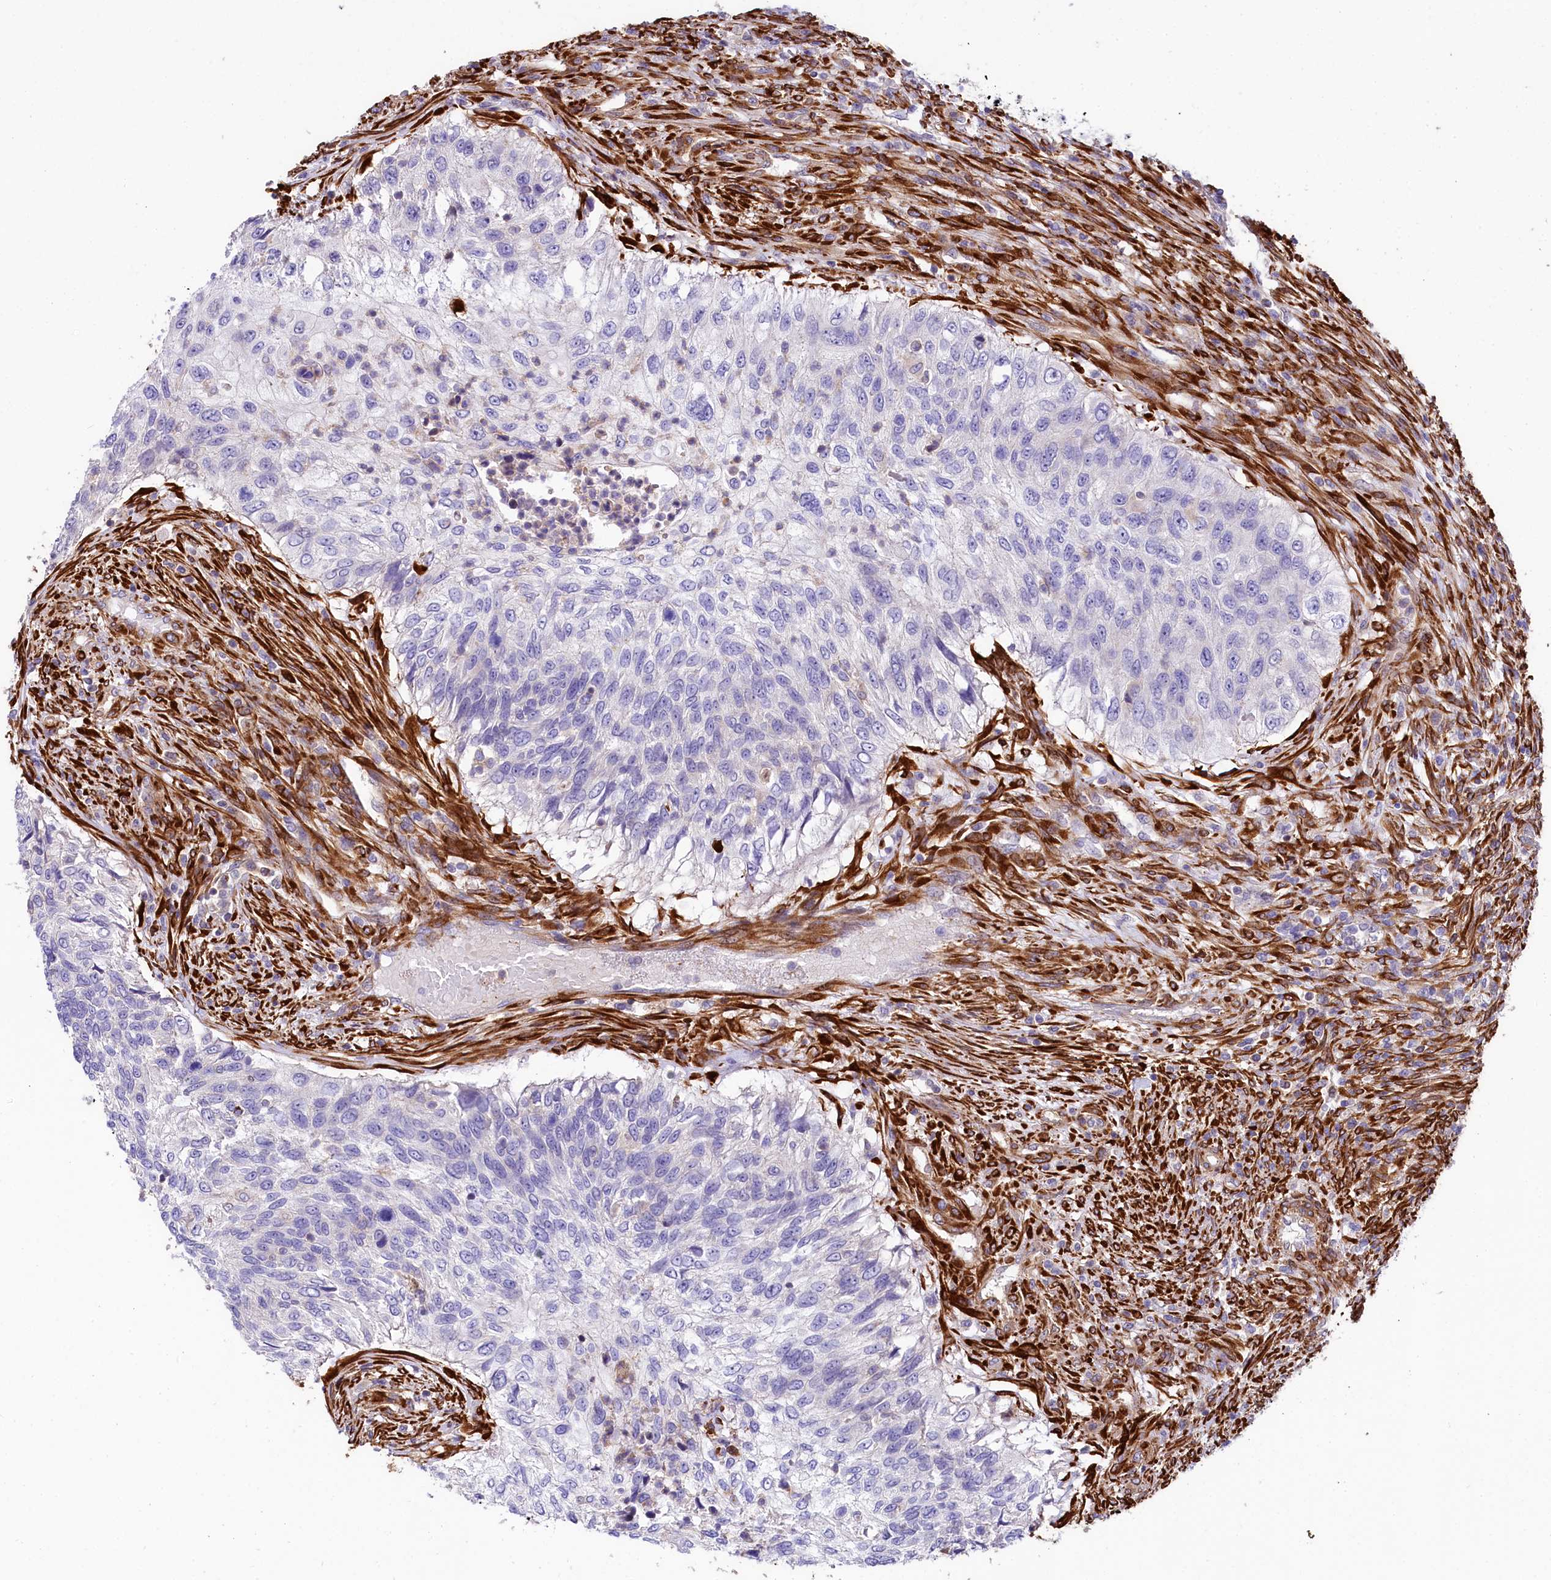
{"staining": {"intensity": "negative", "quantity": "none", "location": "none"}, "tissue": "urothelial cancer", "cell_type": "Tumor cells", "image_type": "cancer", "snomed": [{"axis": "morphology", "description": "Urothelial carcinoma, High grade"}, {"axis": "topography", "description": "Urinary bladder"}], "caption": "Tumor cells show no significant protein staining in urothelial carcinoma (high-grade). (DAB immunohistochemistry, high magnification).", "gene": "FCHSD2", "patient": {"sex": "female", "age": 60}}